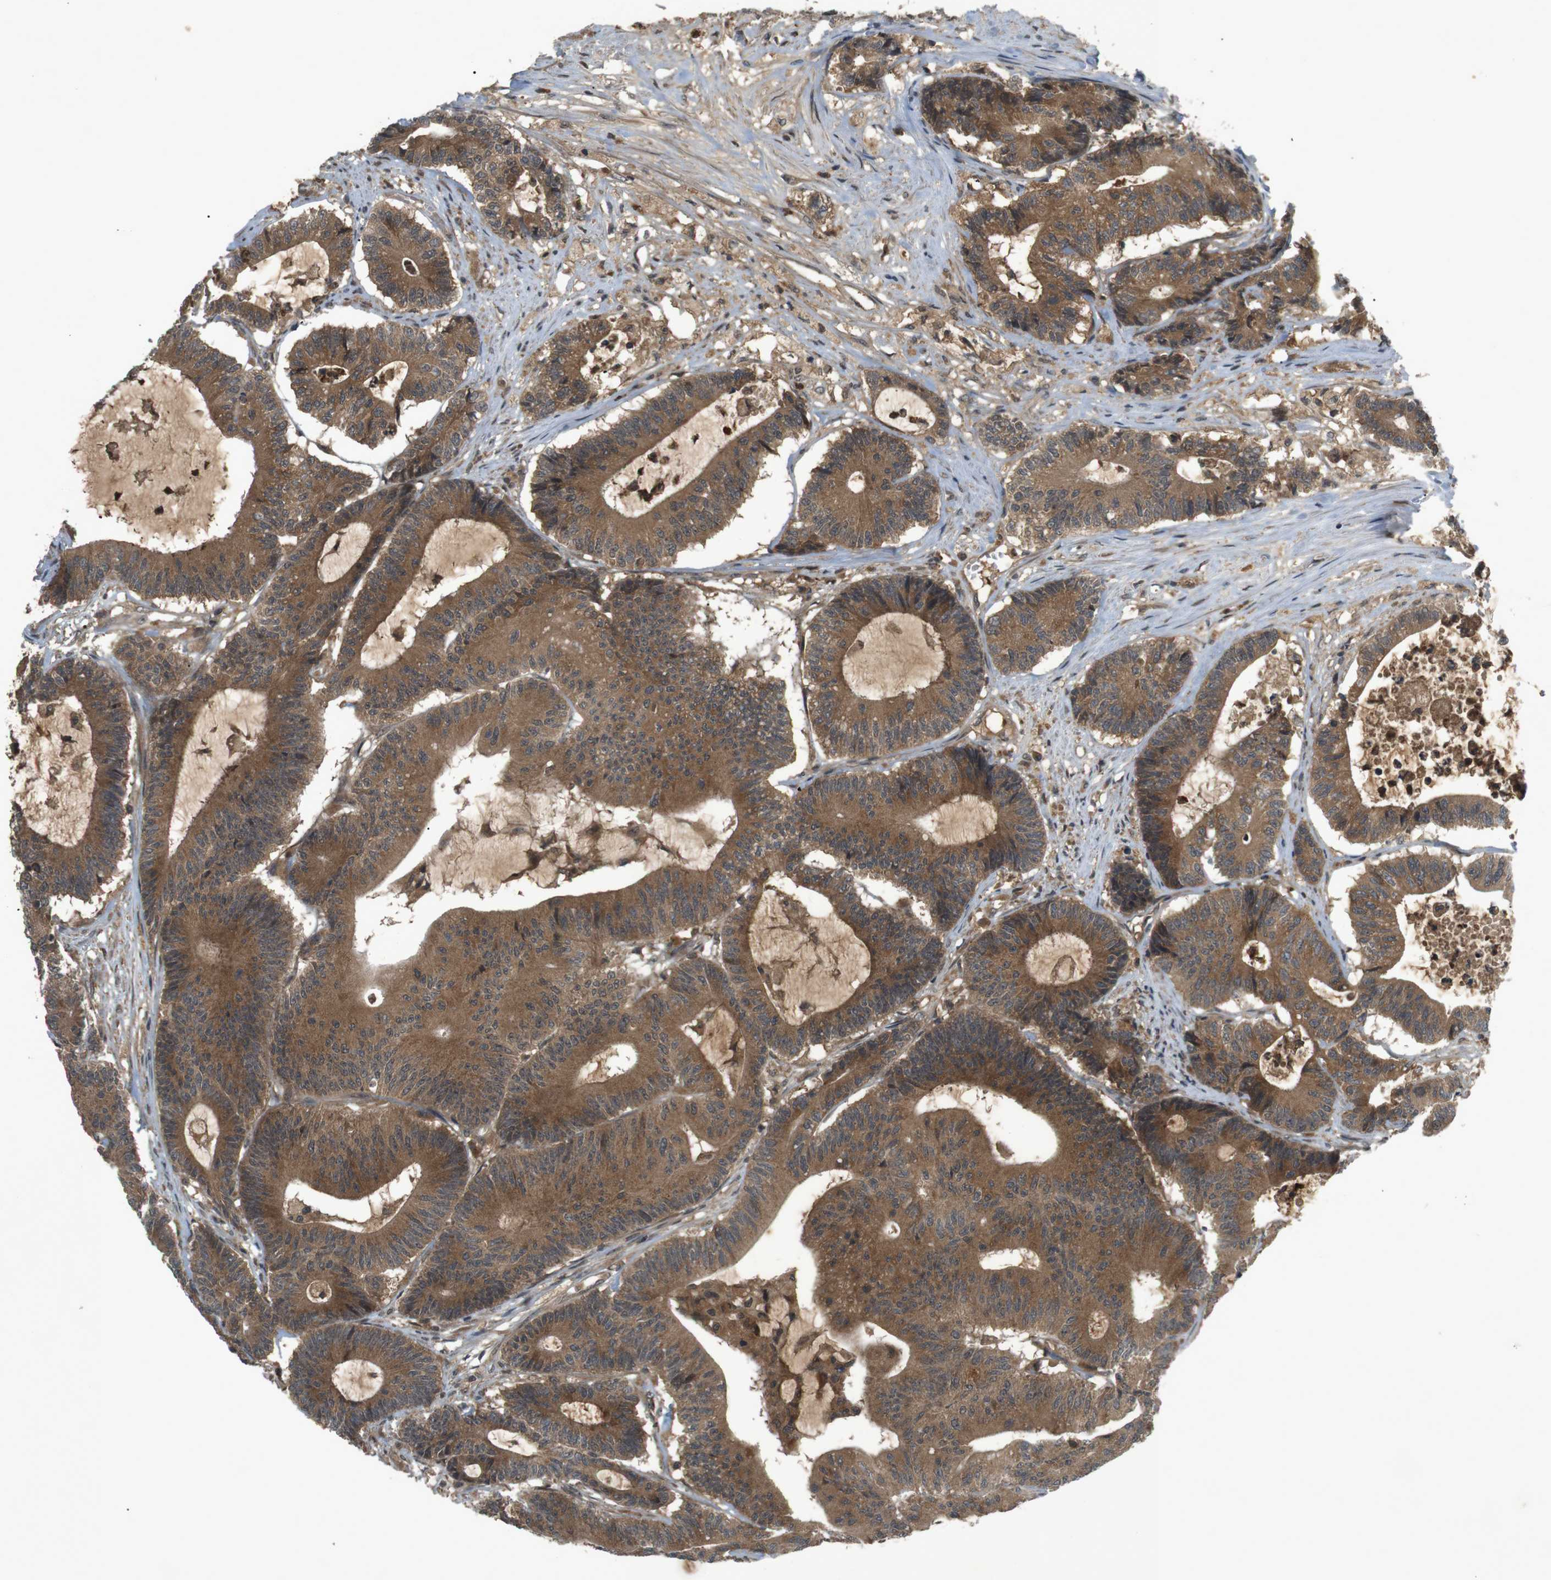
{"staining": {"intensity": "moderate", "quantity": ">75%", "location": "cytoplasmic/membranous"}, "tissue": "colorectal cancer", "cell_type": "Tumor cells", "image_type": "cancer", "snomed": [{"axis": "morphology", "description": "Adenocarcinoma, NOS"}, {"axis": "topography", "description": "Colon"}], "caption": "Colorectal cancer stained with DAB (3,3'-diaminobenzidine) IHC reveals medium levels of moderate cytoplasmic/membranous staining in about >75% of tumor cells. (Stains: DAB in brown, nuclei in blue, Microscopy: brightfield microscopy at high magnification).", "gene": "NFKBIE", "patient": {"sex": "female", "age": 84}}